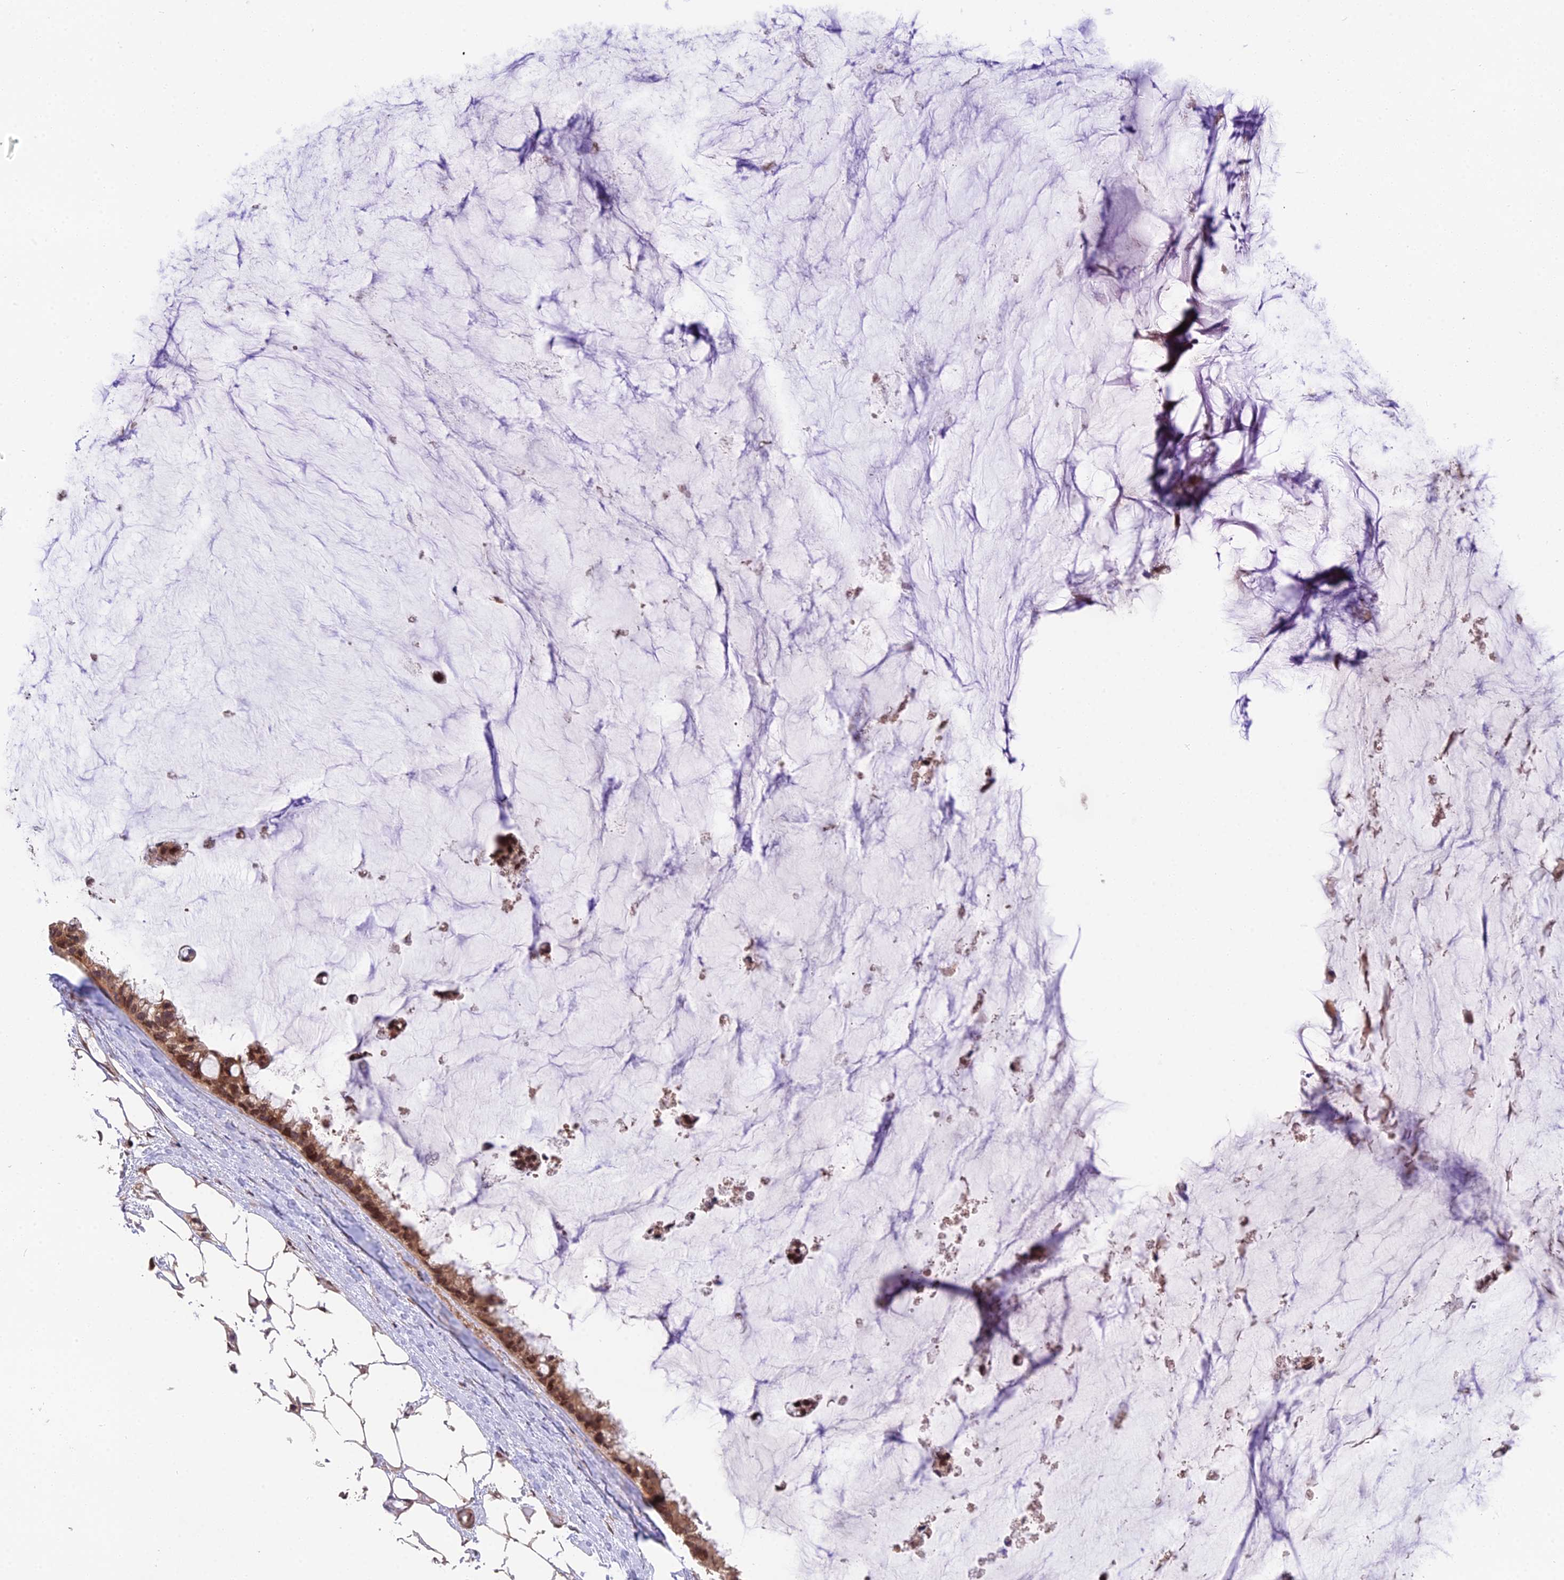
{"staining": {"intensity": "moderate", "quantity": ">75%", "location": "cytoplasmic/membranous,nuclear"}, "tissue": "ovarian cancer", "cell_type": "Tumor cells", "image_type": "cancer", "snomed": [{"axis": "morphology", "description": "Cystadenocarcinoma, mucinous, NOS"}, {"axis": "topography", "description": "Ovary"}], "caption": "Immunohistochemical staining of ovarian mucinous cystadenocarcinoma exhibits medium levels of moderate cytoplasmic/membranous and nuclear protein positivity in about >75% of tumor cells.", "gene": "CYP2R1", "patient": {"sex": "female", "age": 39}}